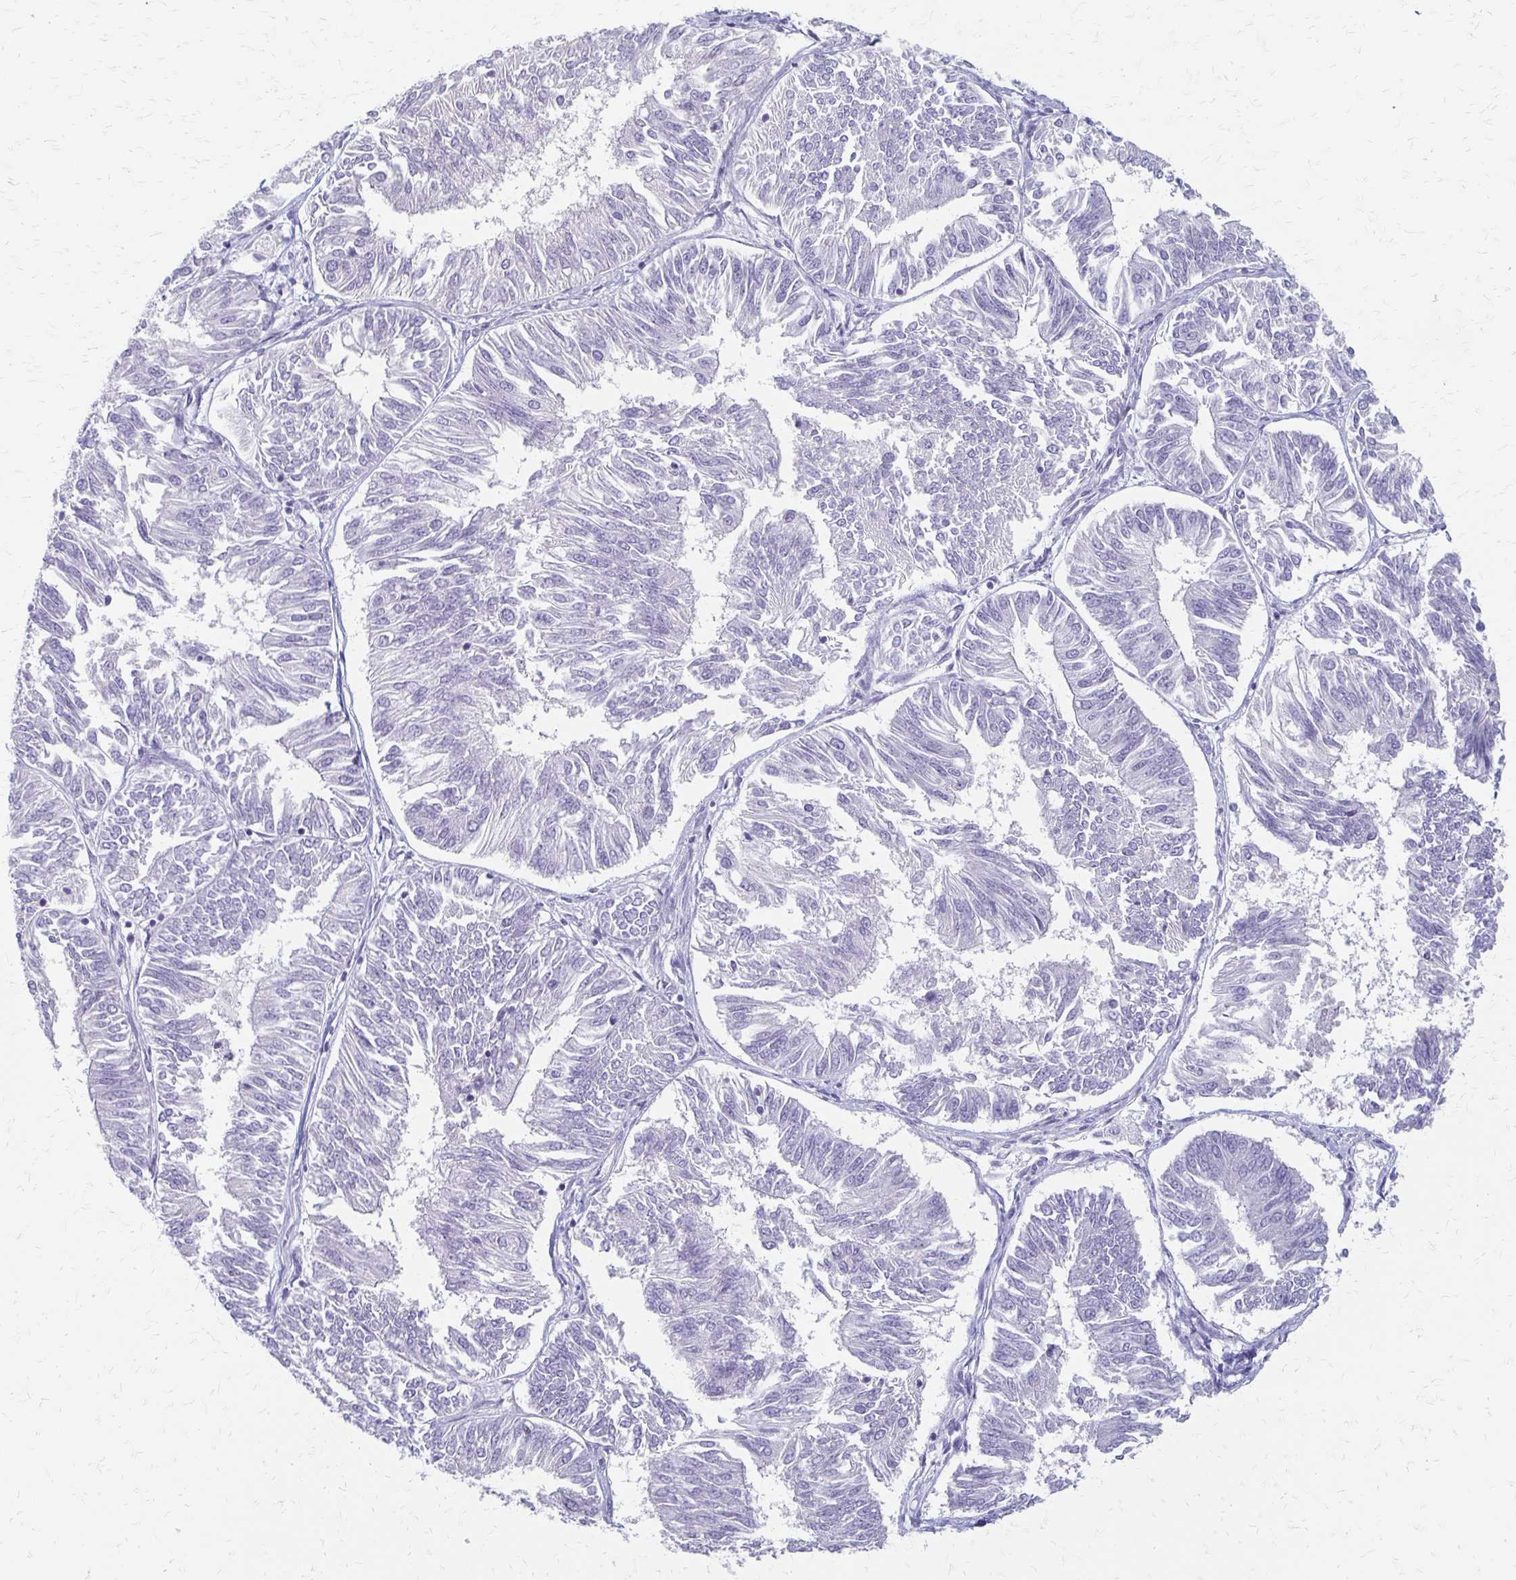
{"staining": {"intensity": "negative", "quantity": "none", "location": "none"}, "tissue": "endometrial cancer", "cell_type": "Tumor cells", "image_type": "cancer", "snomed": [{"axis": "morphology", "description": "Adenocarcinoma, NOS"}, {"axis": "topography", "description": "Endometrium"}], "caption": "Photomicrograph shows no significant protein expression in tumor cells of endometrial adenocarcinoma.", "gene": "IVL", "patient": {"sex": "female", "age": 58}}